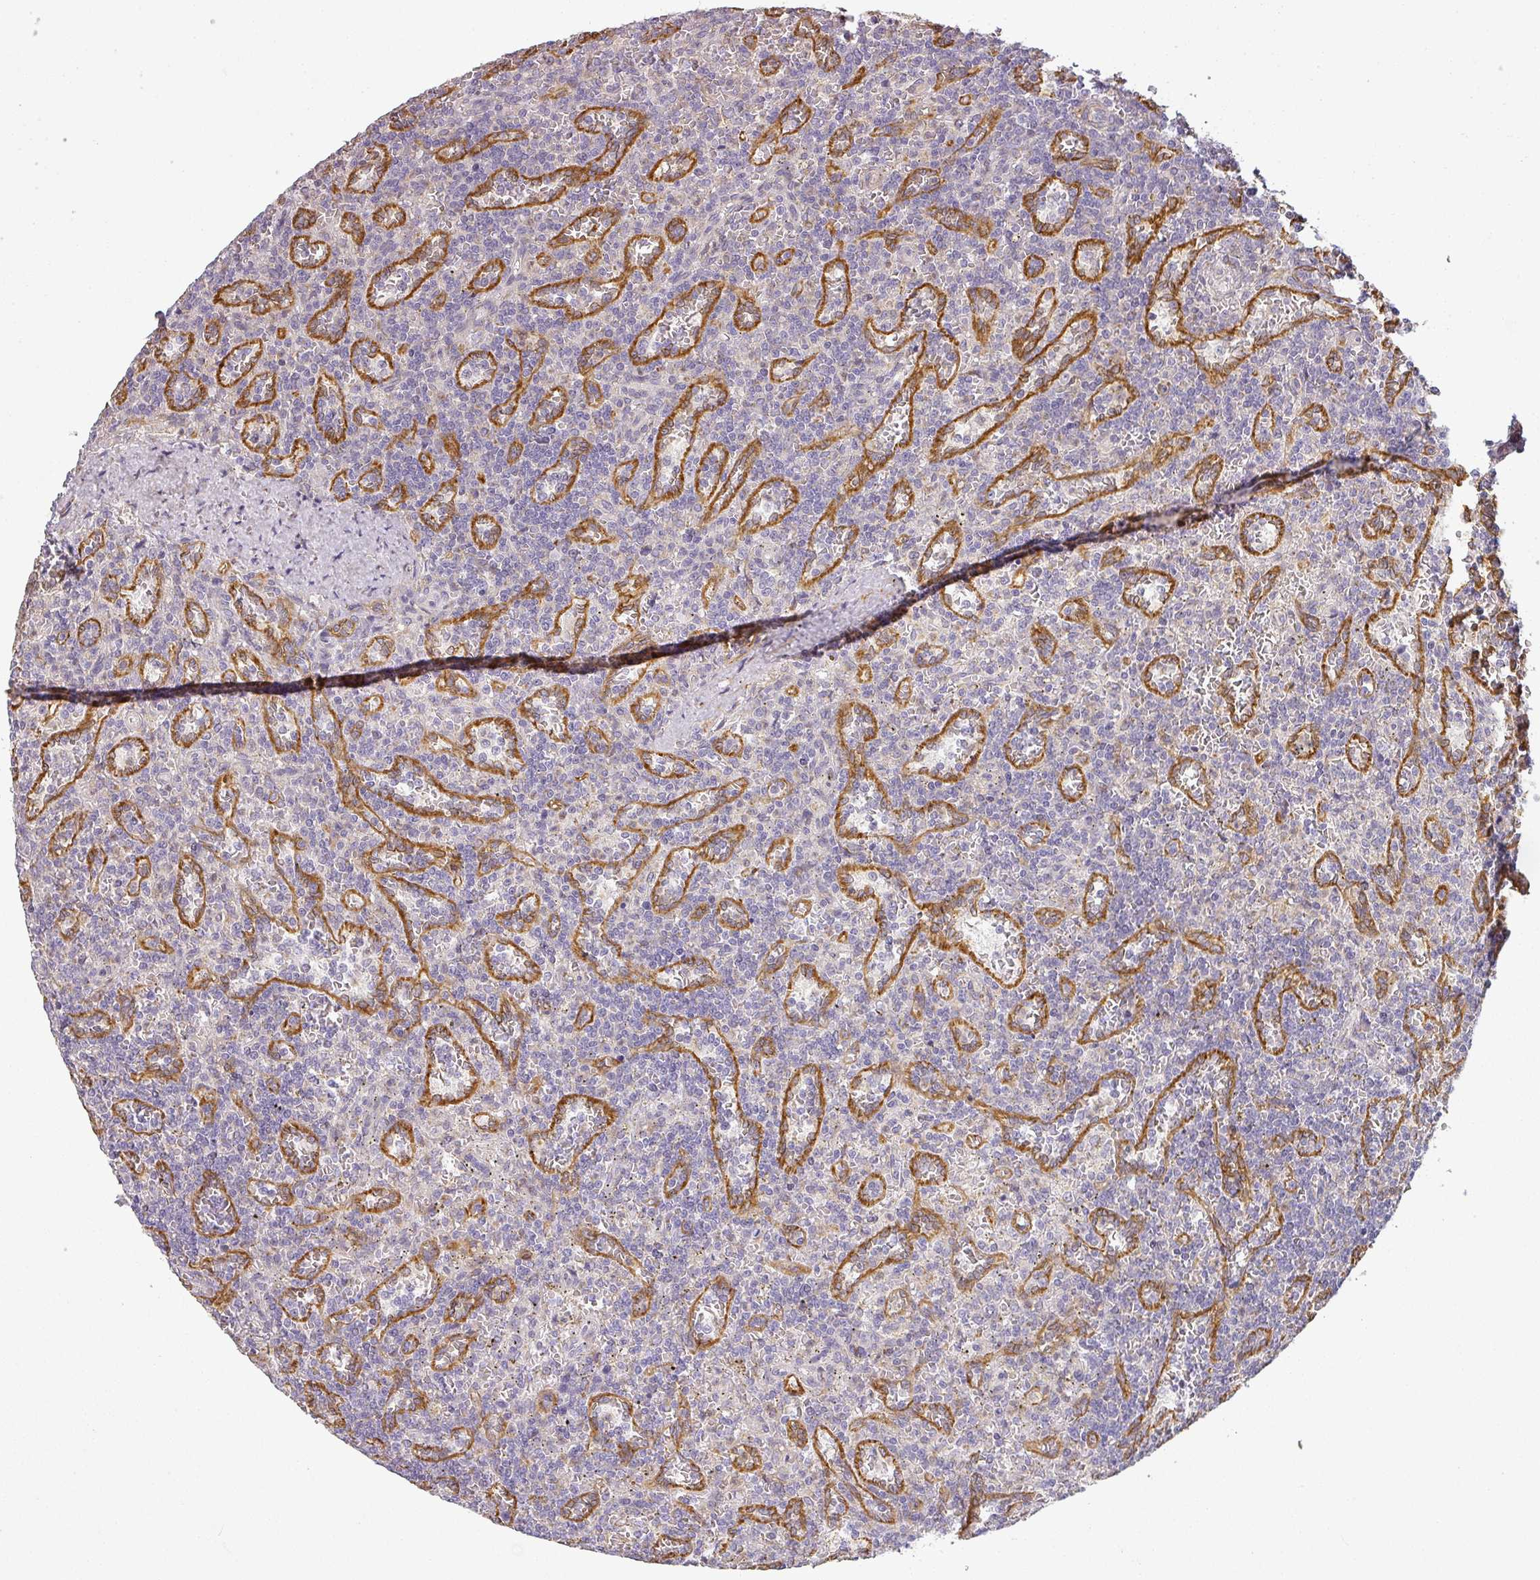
{"staining": {"intensity": "negative", "quantity": "none", "location": "none"}, "tissue": "lymphoma", "cell_type": "Tumor cells", "image_type": "cancer", "snomed": [{"axis": "morphology", "description": "Malignant lymphoma, non-Hodgkin's type, Low grade"}, {"axis": "topography", "description": "Spleen"}], "caption": "This is an immunohistochemistry (IHC) histopathology image of lymphoma. There is no expression in tumor cells.", "gene": "CCDC144A", "patient": {"sex": "male", "age": 73}}